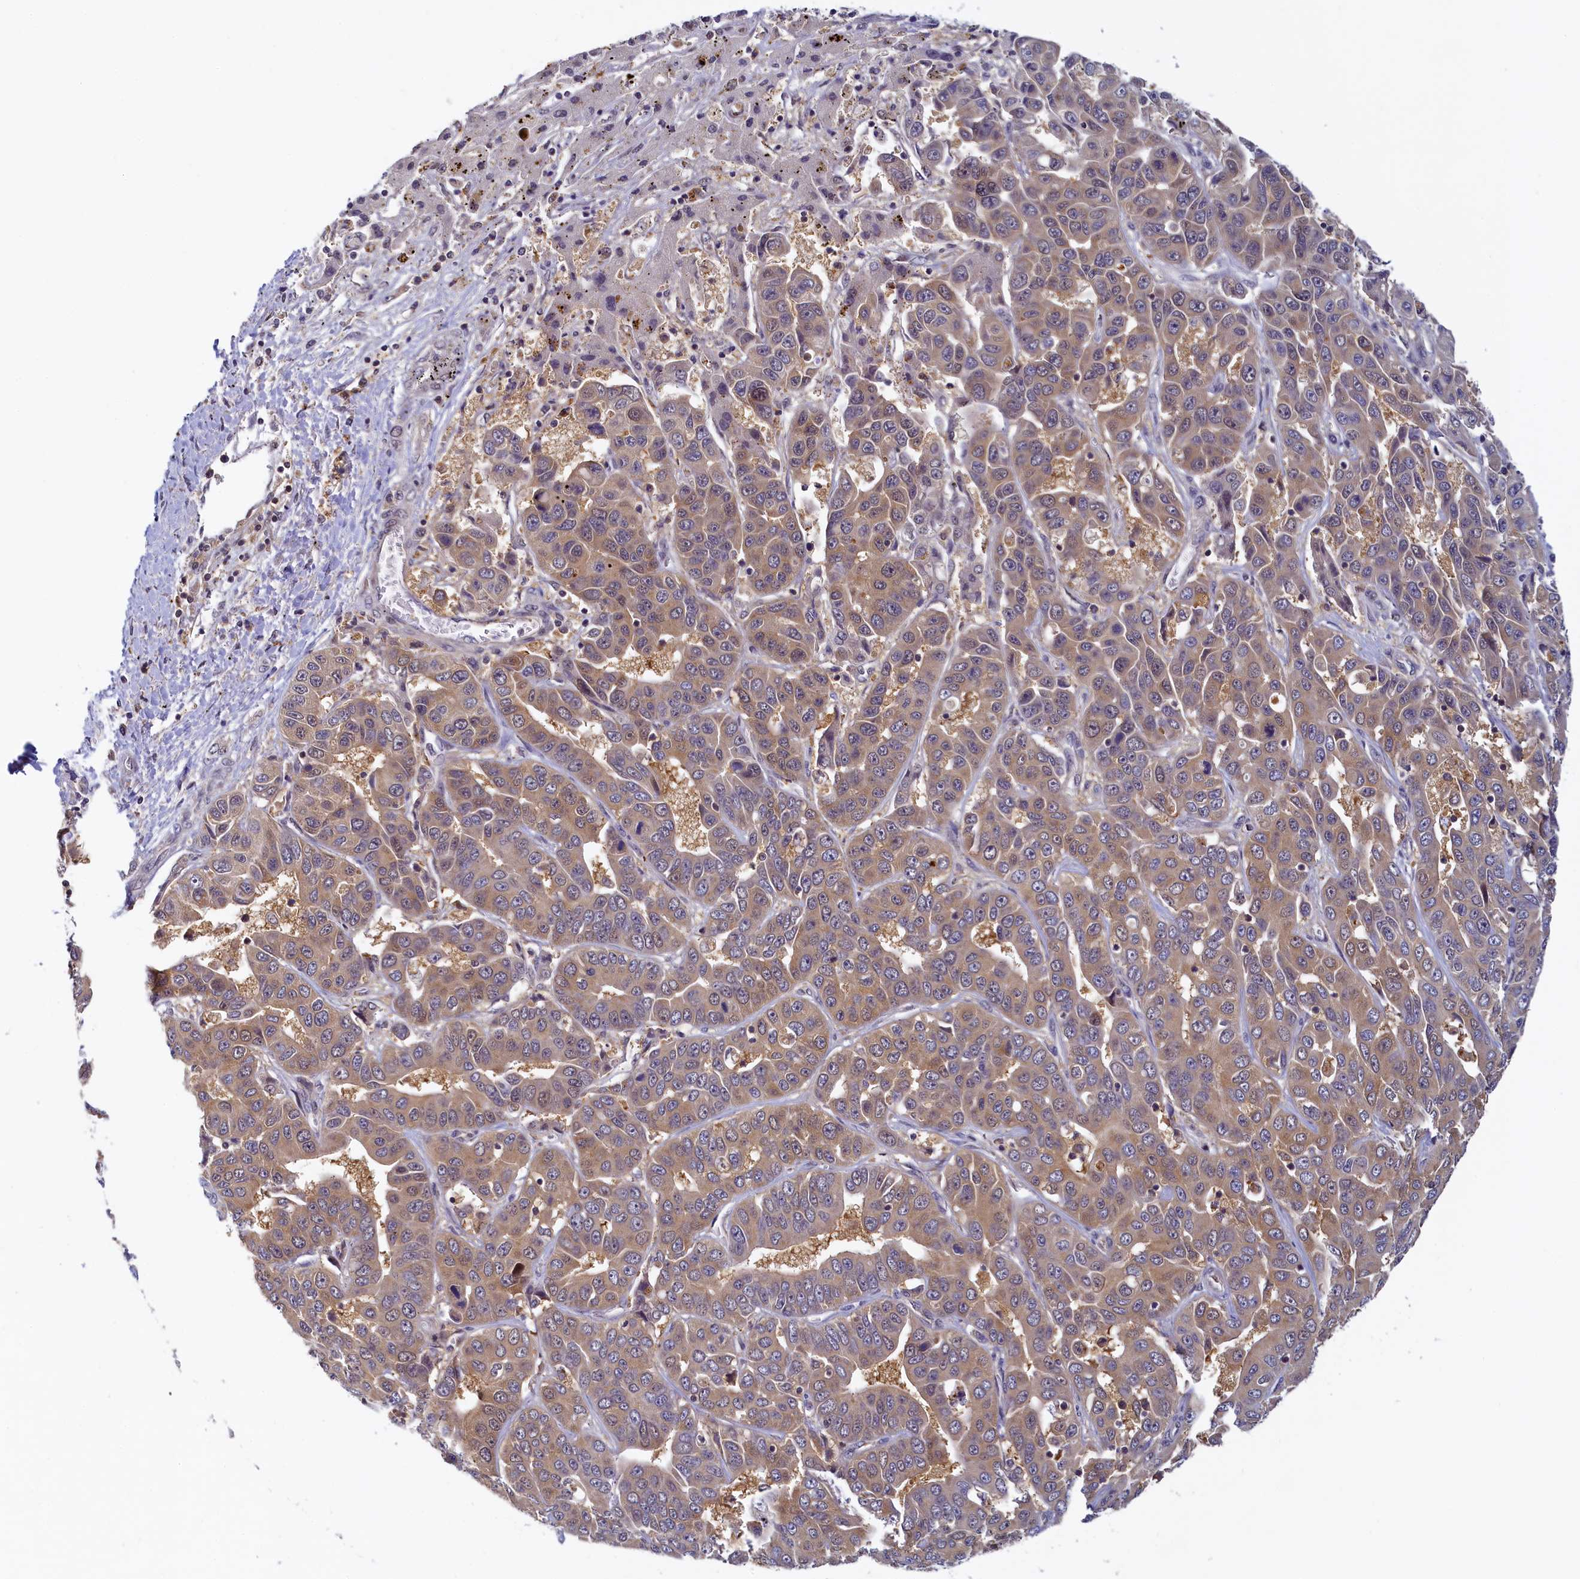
{"staining": {"intensity": "moderate", "quantity": ">75%", "location": "cytoplasmic/membranous"}, "tissue": "liver cancer", "cell_type": "Tumor cells", "image_type": "cancer", "snomed": [{"axis": "morphology", "description": "Cholangiocarcinoma"}, {"axis": "topography", "description": "Liver"}], "caption": "Immunohistochemistry micrograph of human liver cancer stained for a protein (brown), which exhibits medium levels of moderate cytoplasmic/membranous positivity in approximately >75% of tumor cells.", "gene": "PAAF1", "patient": {"sex": "female", "age": 52}}